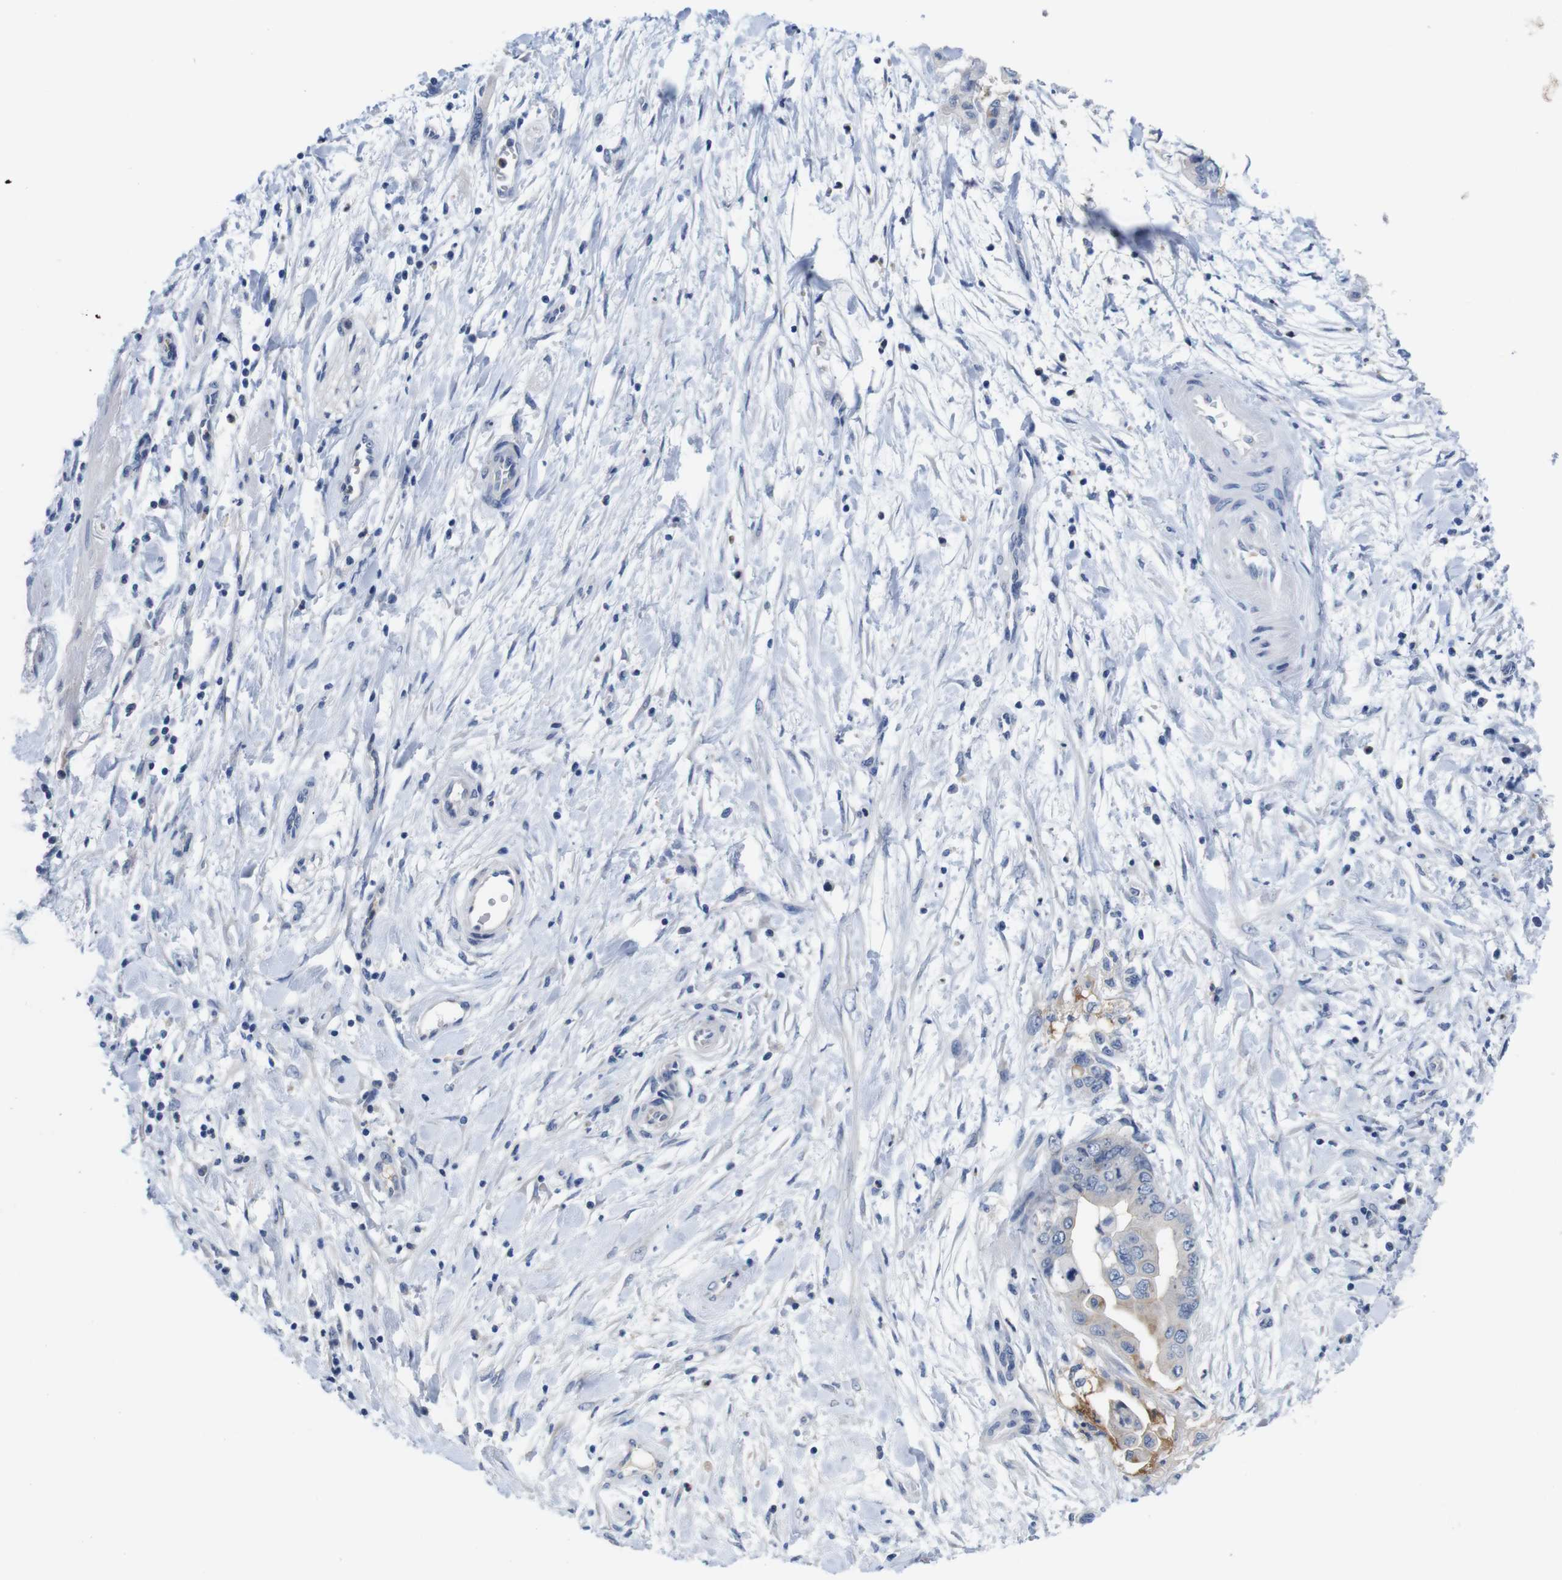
{"staining": {"intensity": "weak", "quantity": "<25%", "location": "cytoplasmic/membranous"}, "tissue": "pancreatic cancer", "cell_type": "Tumor cells", "image_type": "cancer", "snomed": [{"axis": "morphology", "description": "Adenocarcinoma, NOS"}, {"axis": "topography", "description": "Pancreas"}], "caption": "Immunohistochemical staining of human pancreatic cancer exhibits no significant expression in tumor cells. The staining was performed using DAB to visualize the protein expression in brown, while the nuclei were stained in blue with hematoxylin (Magnification: 20x).", "gene": "C1RL", "patient": {"sex": "female", "age": 75}}